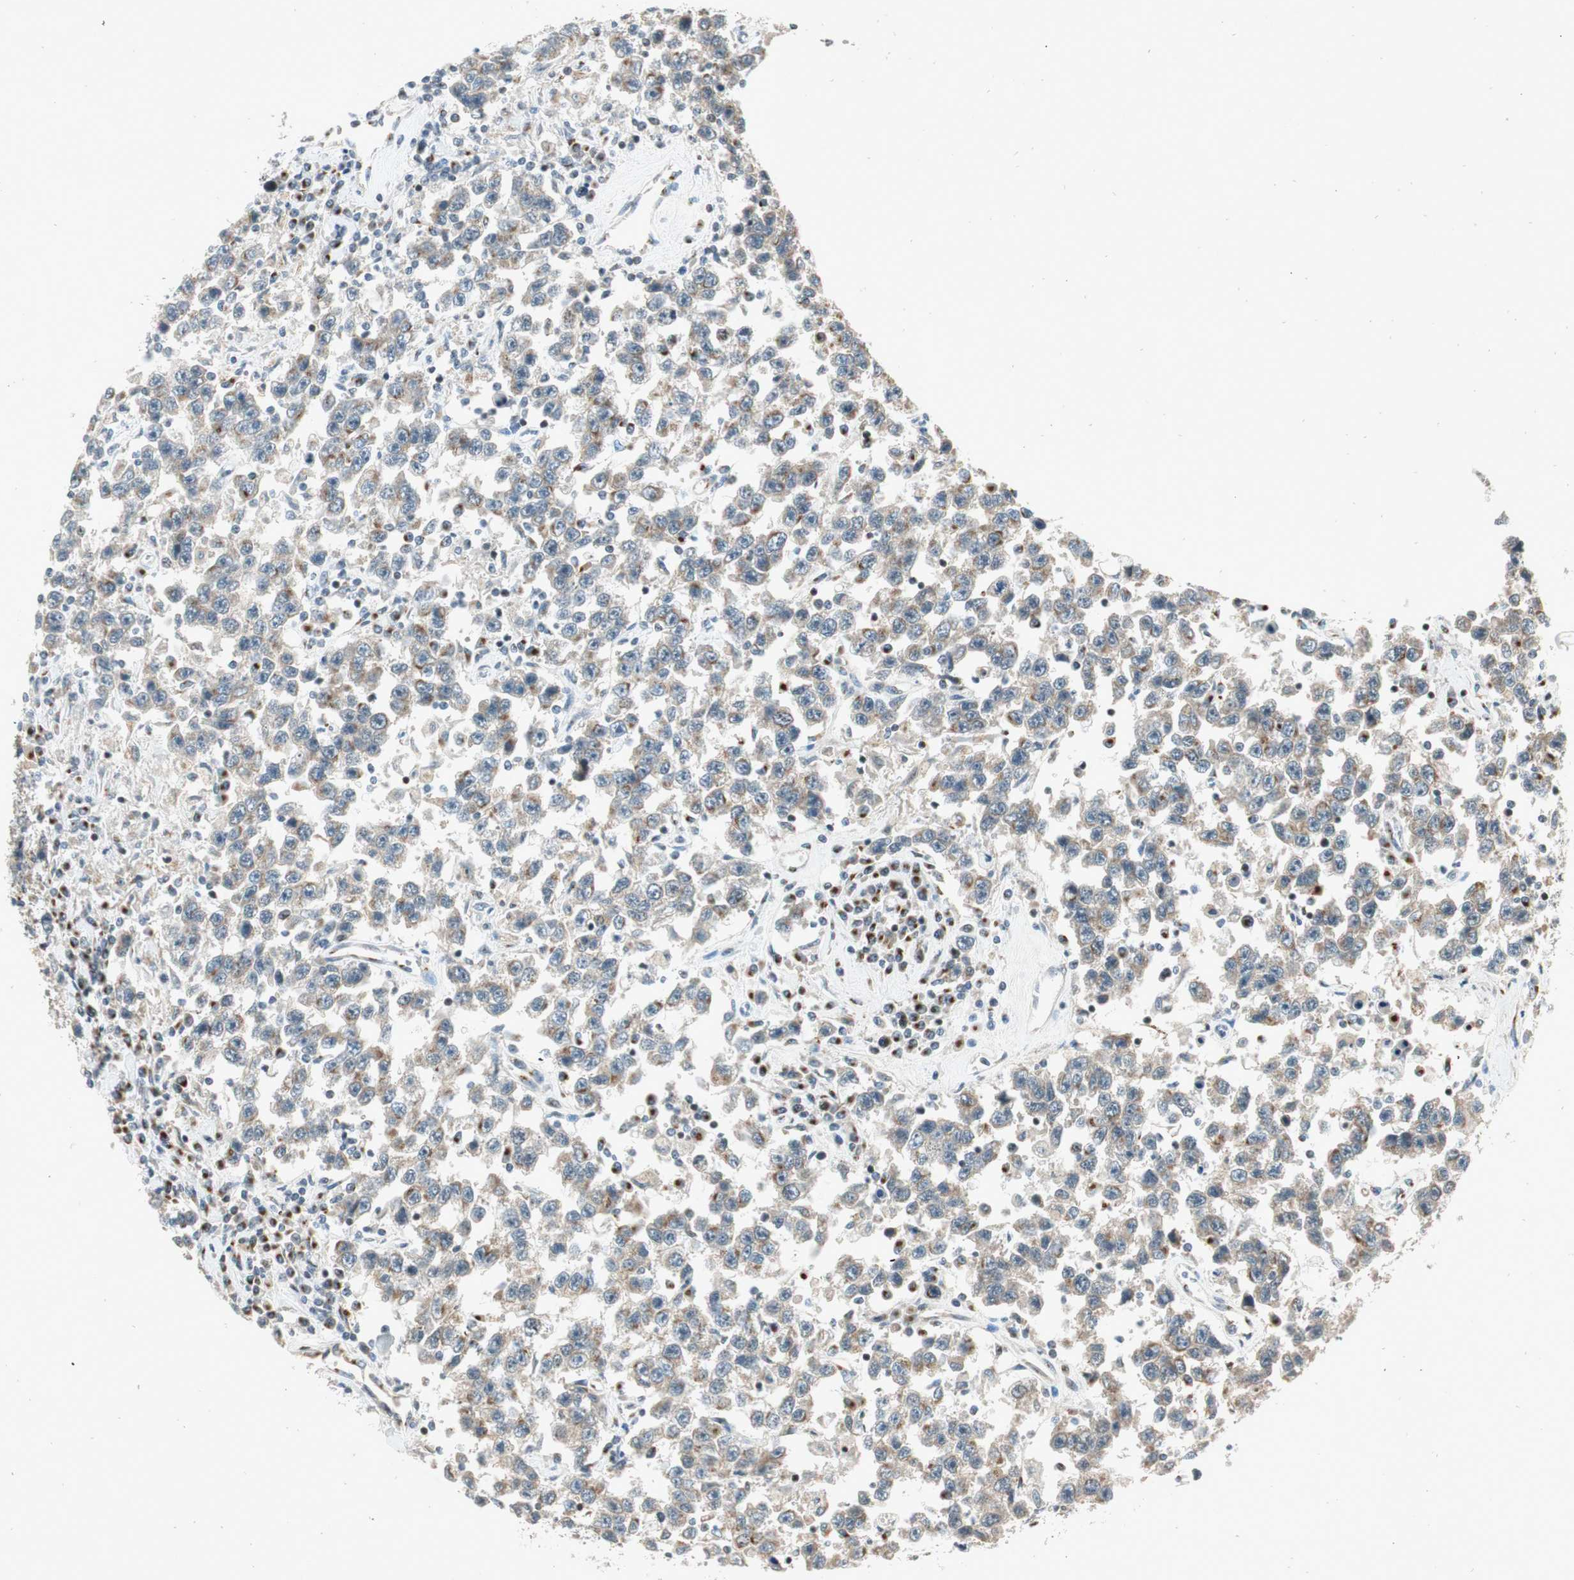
{"staining": {"intensity": "weak", "quantity": "<25%", "location": "cytoplasmic/membranous"}, "tissue": "testis cancer", "cell_type": "Tumor cells", "image_type": "cancer", "snomed": [{"axis": "morphology", "description": "Seminoma, NOS"}, {"axis": "topography", "description": "Testis"}], "caption": "This is a image of IHC staining of testis cancer (seminoma), which shows no staining in tumor cells.", "gene": "NEO1", "patient": {"sex": "male", "age": 41}}